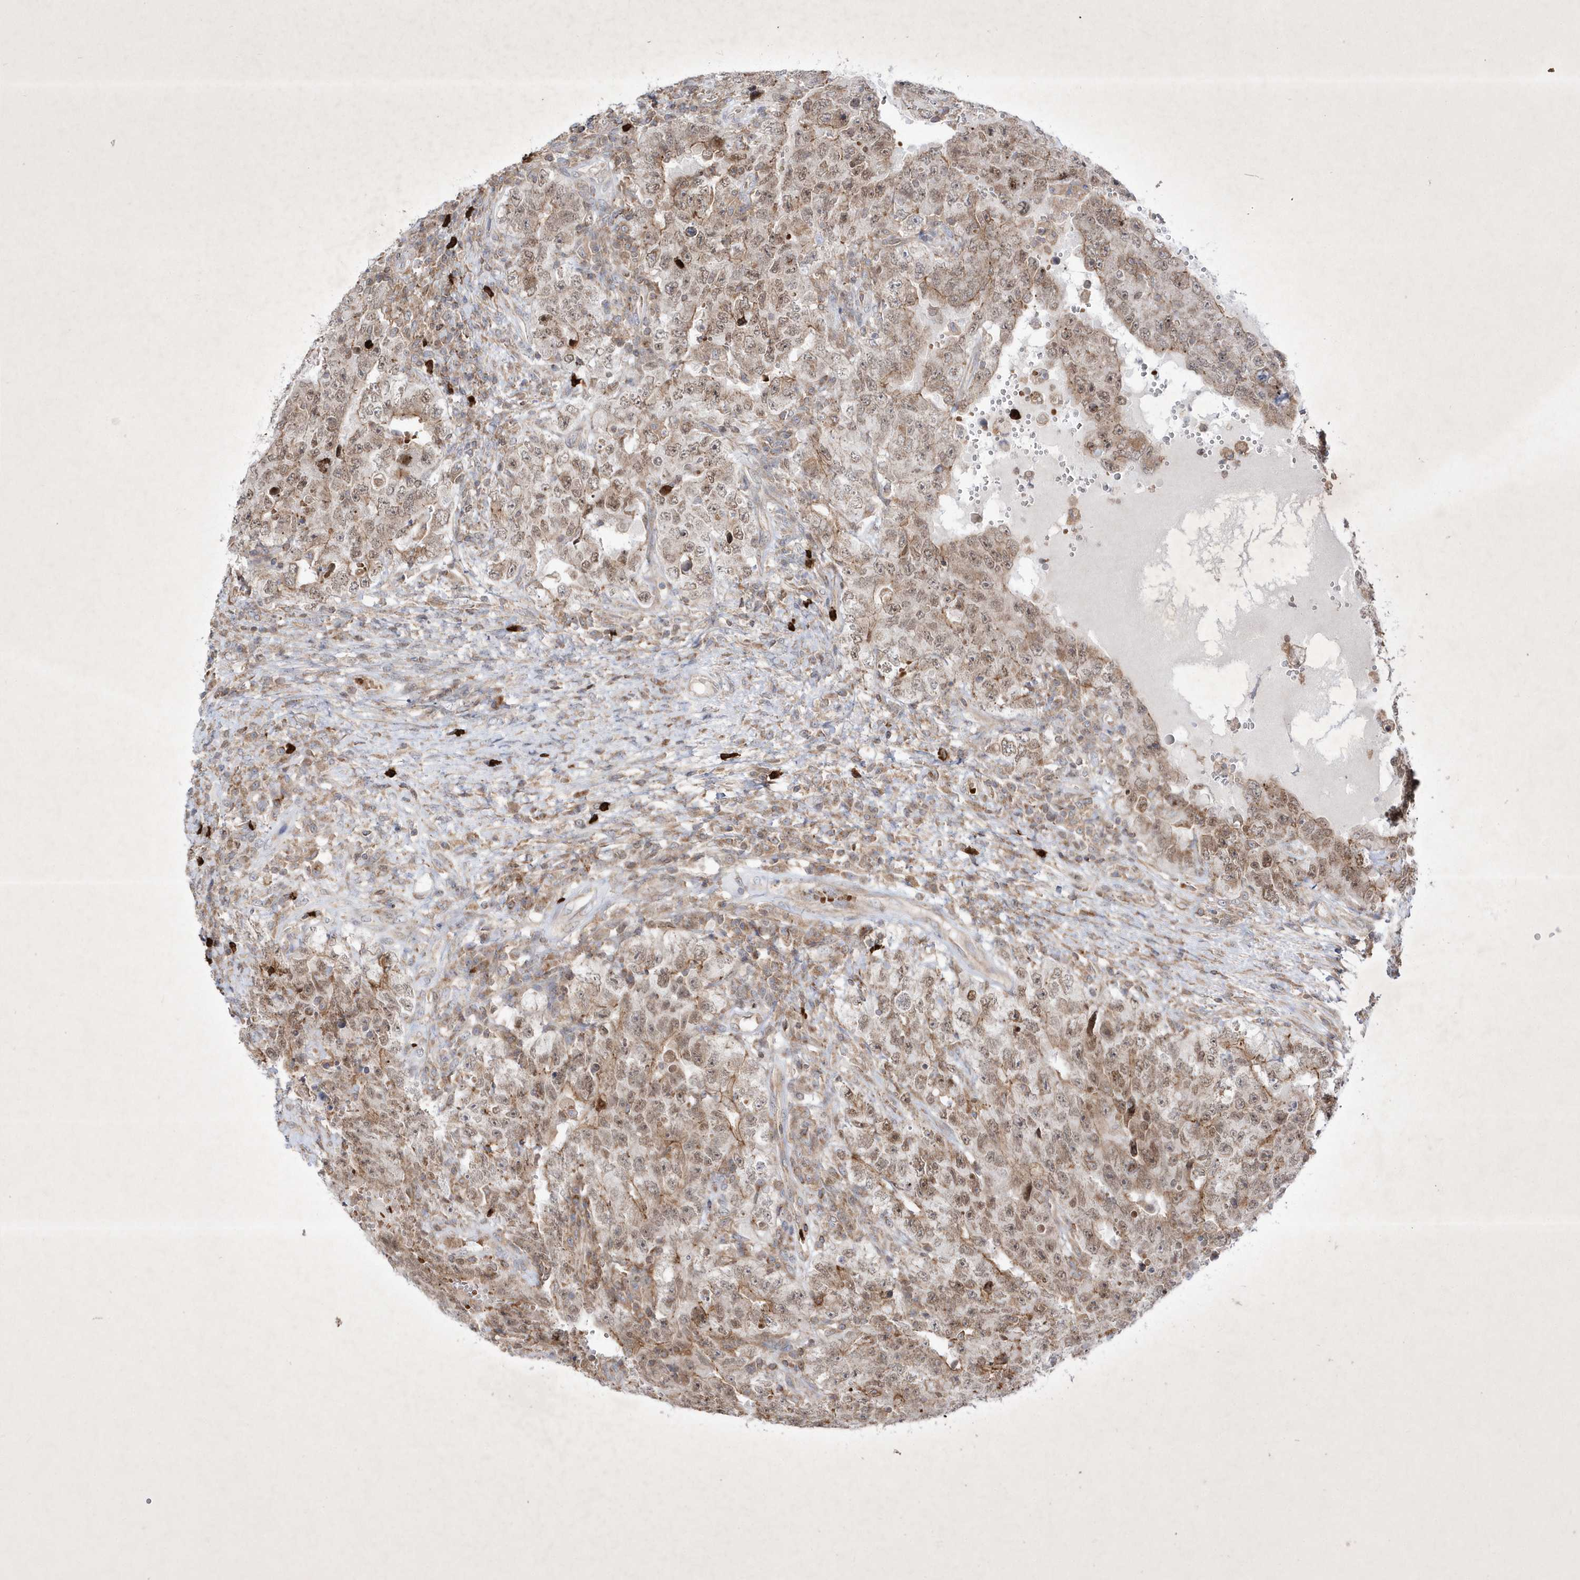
{"staining": {"intensity": "moderate", "quantity": ">75%", "location": "cytoplasmic/membranous,nuclear"}, "tissue": "testis cancer", "cell_type": "Tumor cells", "image_type": "cancer", "snomed": [{"axis": "morphology", "description": "Carcinoma, Embryonal, NOS"}, {"axis": "topography", "description": "Testis"}], "caption": "A brown stain shows moderate cytoplasmic/membranous and nuclear staining of a protein in human testis embryonal carcinoma tumor cells. Immunohistochemistry stains the protein of interest in brown and the nuclei are stained blue.", "gene": "OPA1", "patient": {"sex": "male", "age": 26}}